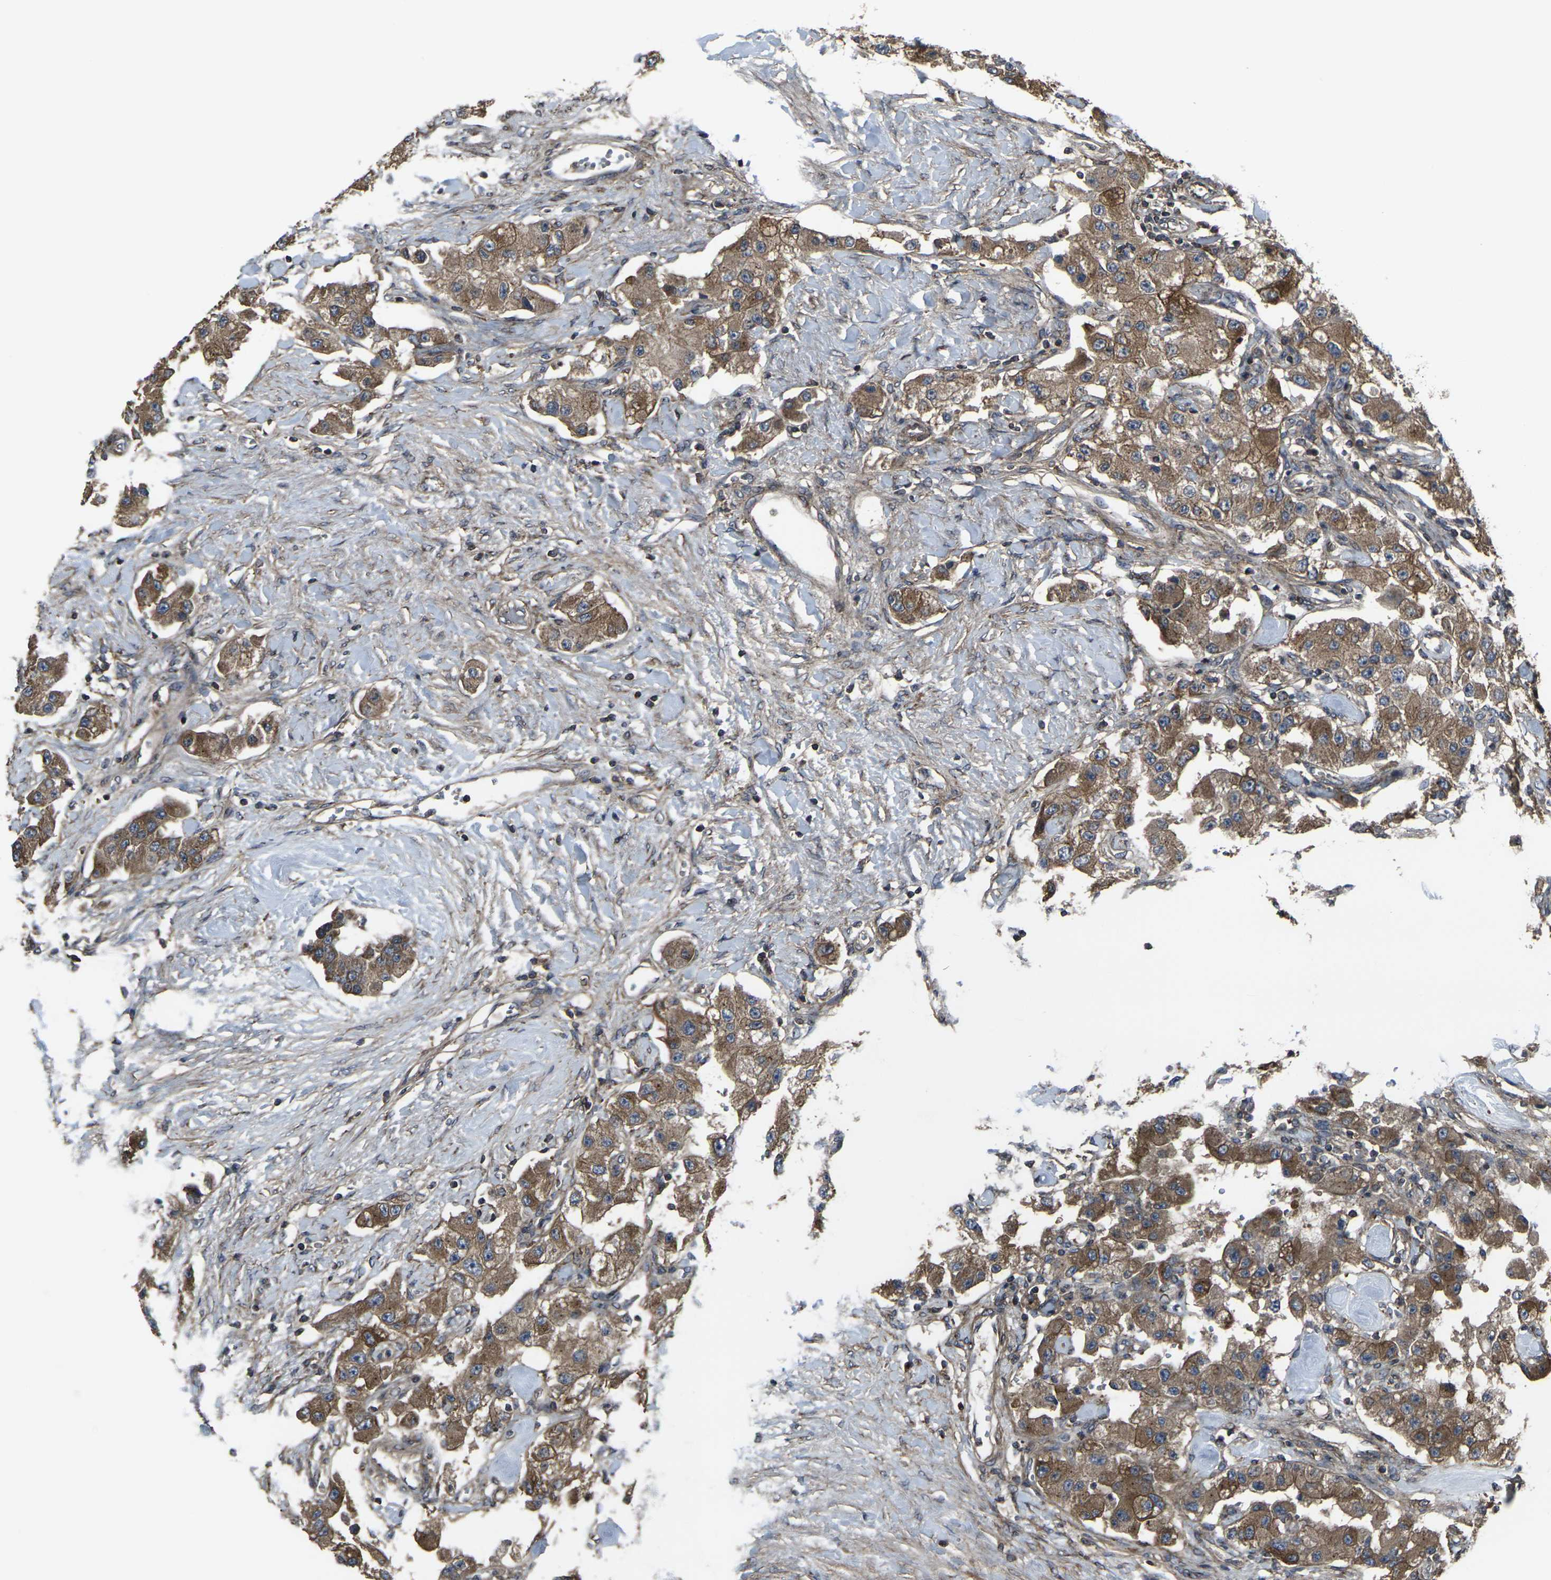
{"staining": {"intensity": "moderate", "quantity": ">75%", "location": "cytoplasmic/membranous"}, "tissue": "carcinoid", "cell_type": "Tumor cells", "image_type": "cancer", "snomed": [{"axis": "morphology", "description": "Carcinoid, malignant, NOS"}, {"axis": "topography", "description": "Pancreas"}], "caption": "A brown stain shows moderate cytoplasmic/membranous positivity of a protein in human carcinoid tumor cells.", "gene": "PRKACB", "patient": {"sex": "male", "age": 41}}